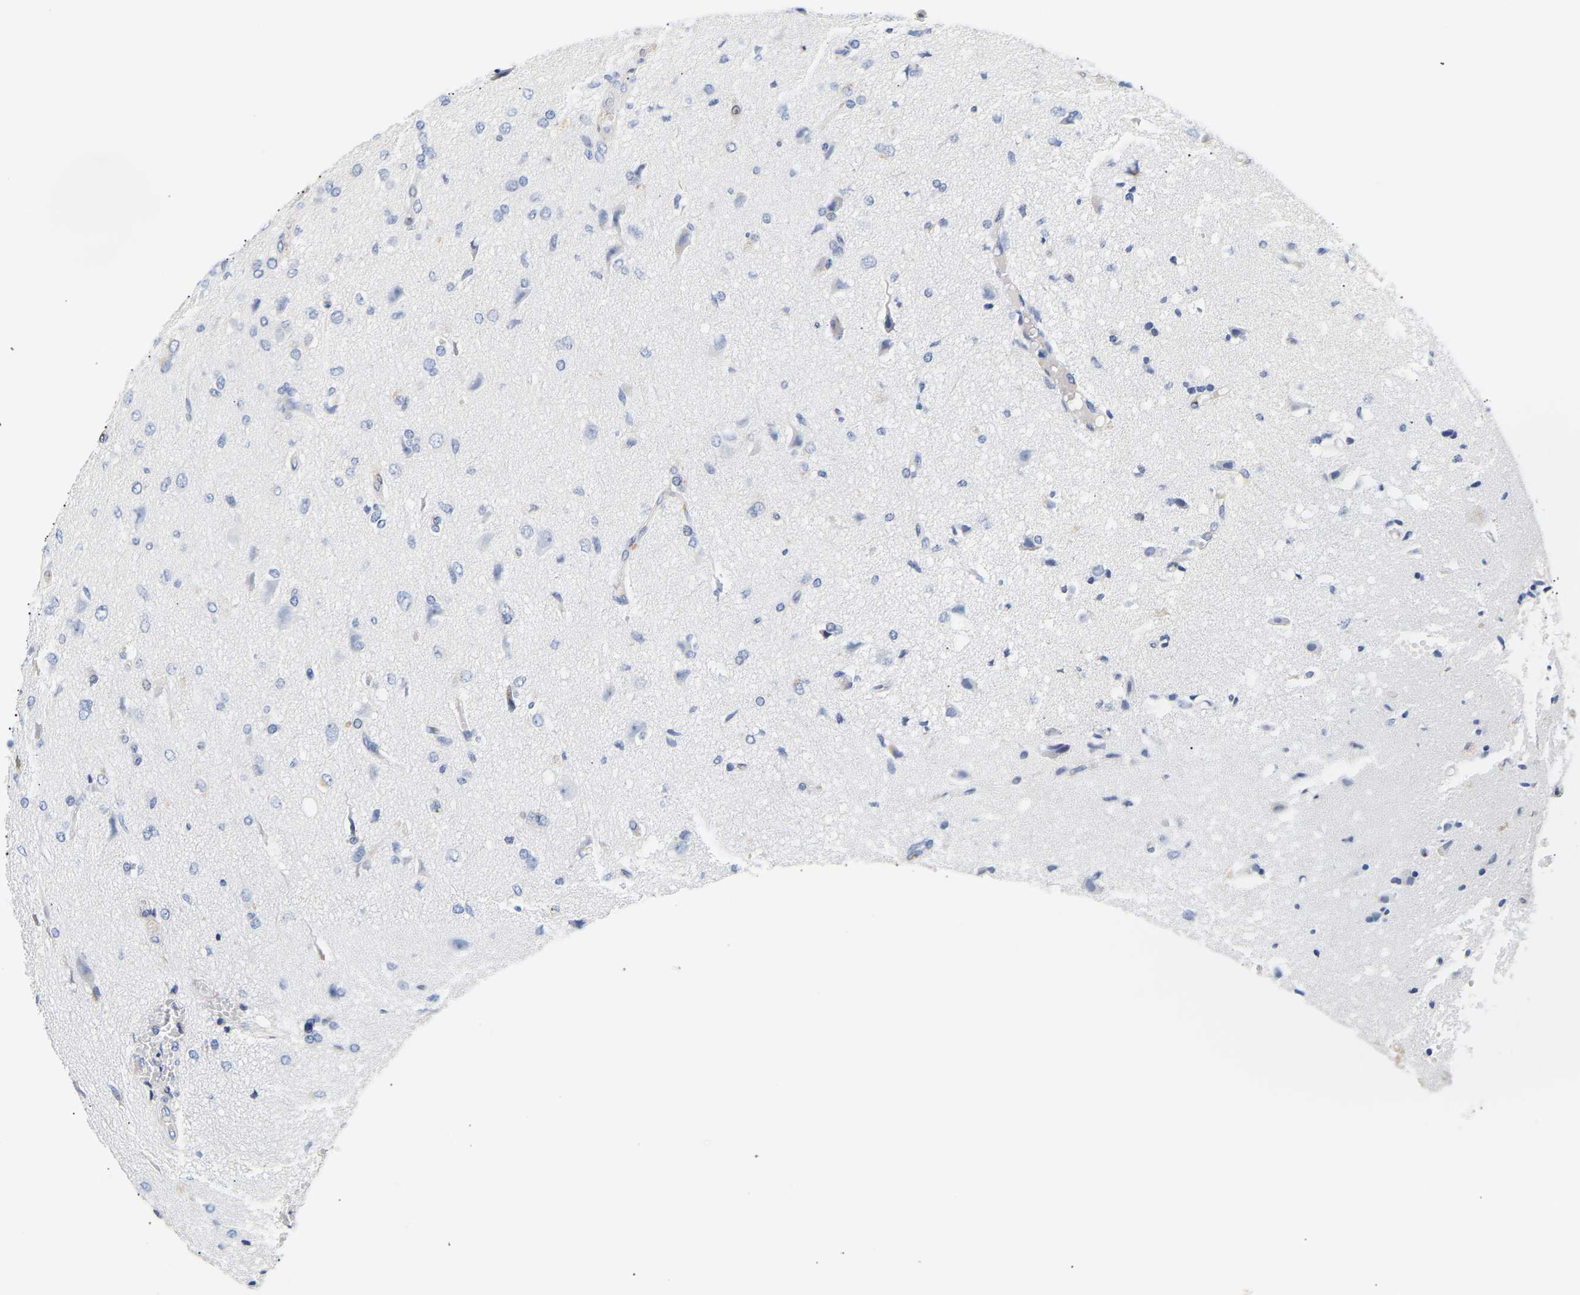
{"staining": {"intensity": "negative", "quantity": "none", "location": "none"}, "tissue": "glioma", "cell_type": "Tumor cells", "image_type": "cancer", "snomed": [{"axis": "morphology", "description": "Glioma, malignant, High grade"}, {"axis": "topography", "description": "Brain"}], "caption": "Histopathology image shows no significant protein positivity in tumor cells of malignant glioma (high-grade).", "gene": "IGFBP7", "patient": {"sex": "female", "age": 59}}